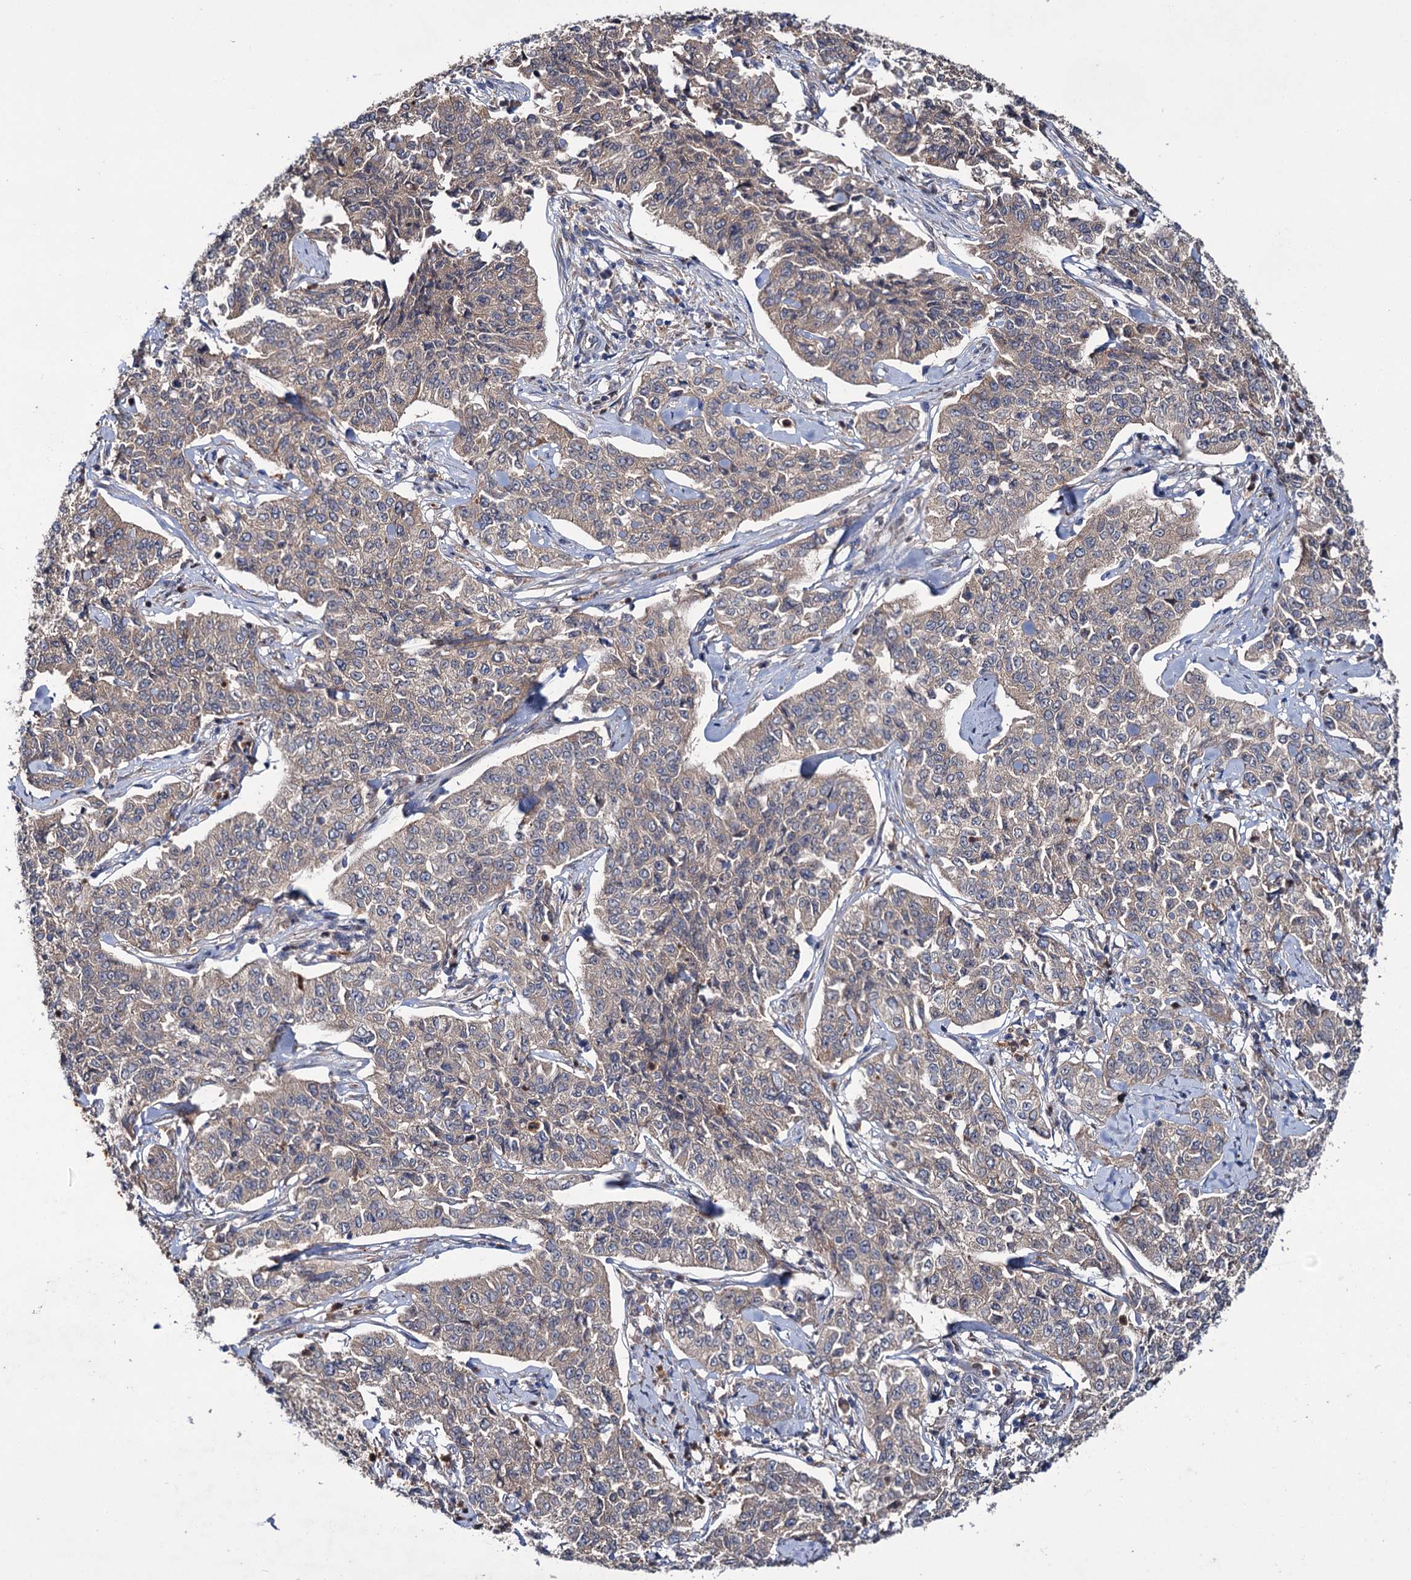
{"staining": {"intensity": "weak", "quantity": "<25%", "location": "cytoplasmic/membranous"}, "tissue": "cervical cancer", "cell_type": "Tumor cells", "image_type": "cancer", "snomed": [{"axis": "morphology", "description": "Squamous cell carcinoma, NOS"}, {"axis": "topography", "description": "Cervix"}], "caption": "The image displays no staining of tumor cells in cervical cancer (squamous cell carcinoma).", "gene": "PTPN3", "patient": {"sex": "female", "age": 35}}